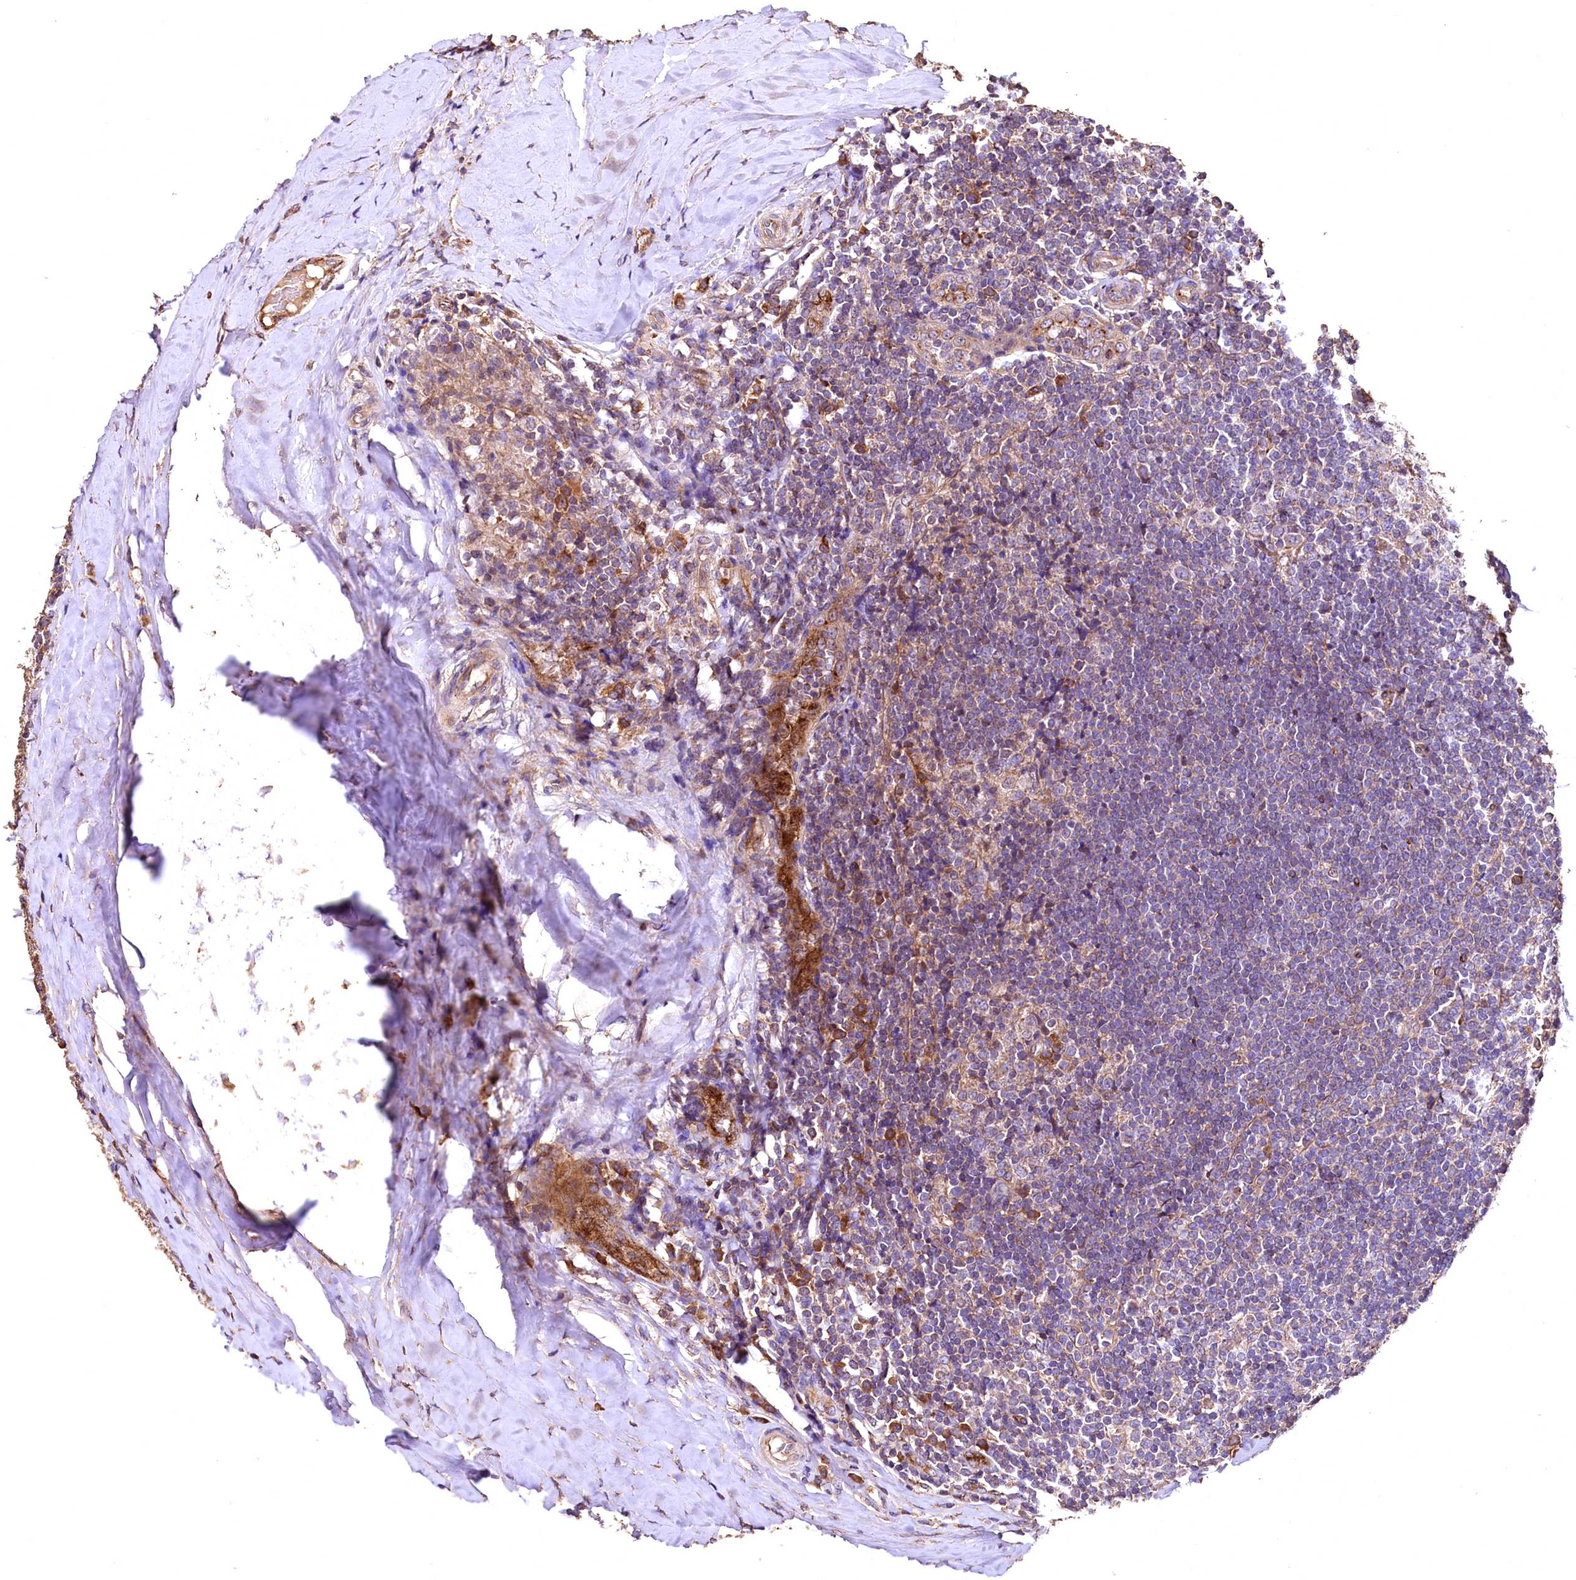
{"staining": {"intensity": "strong", "quantity": "<25%", "location": "cytoplasmic/membranous"}, "tissue": "tonsil", "cell_type": "Non-germinal center cells", "image_type": "normal", "snomed": [{"axis": "morphology", "description": "Normal tissue, NOS"}, {"axis": "topography", "description": "Tonsil"}], "caption": "Immunohistochemistry (IHC) photomicrograph of benign human tonsil stained for a protein (brown), which reveals medium levels of strong cytoplasmic/membranous expression in about <25% of non-germinal center cells.", "gene": "RASSF1", "patient": {"sex": "female", "age": 19}}